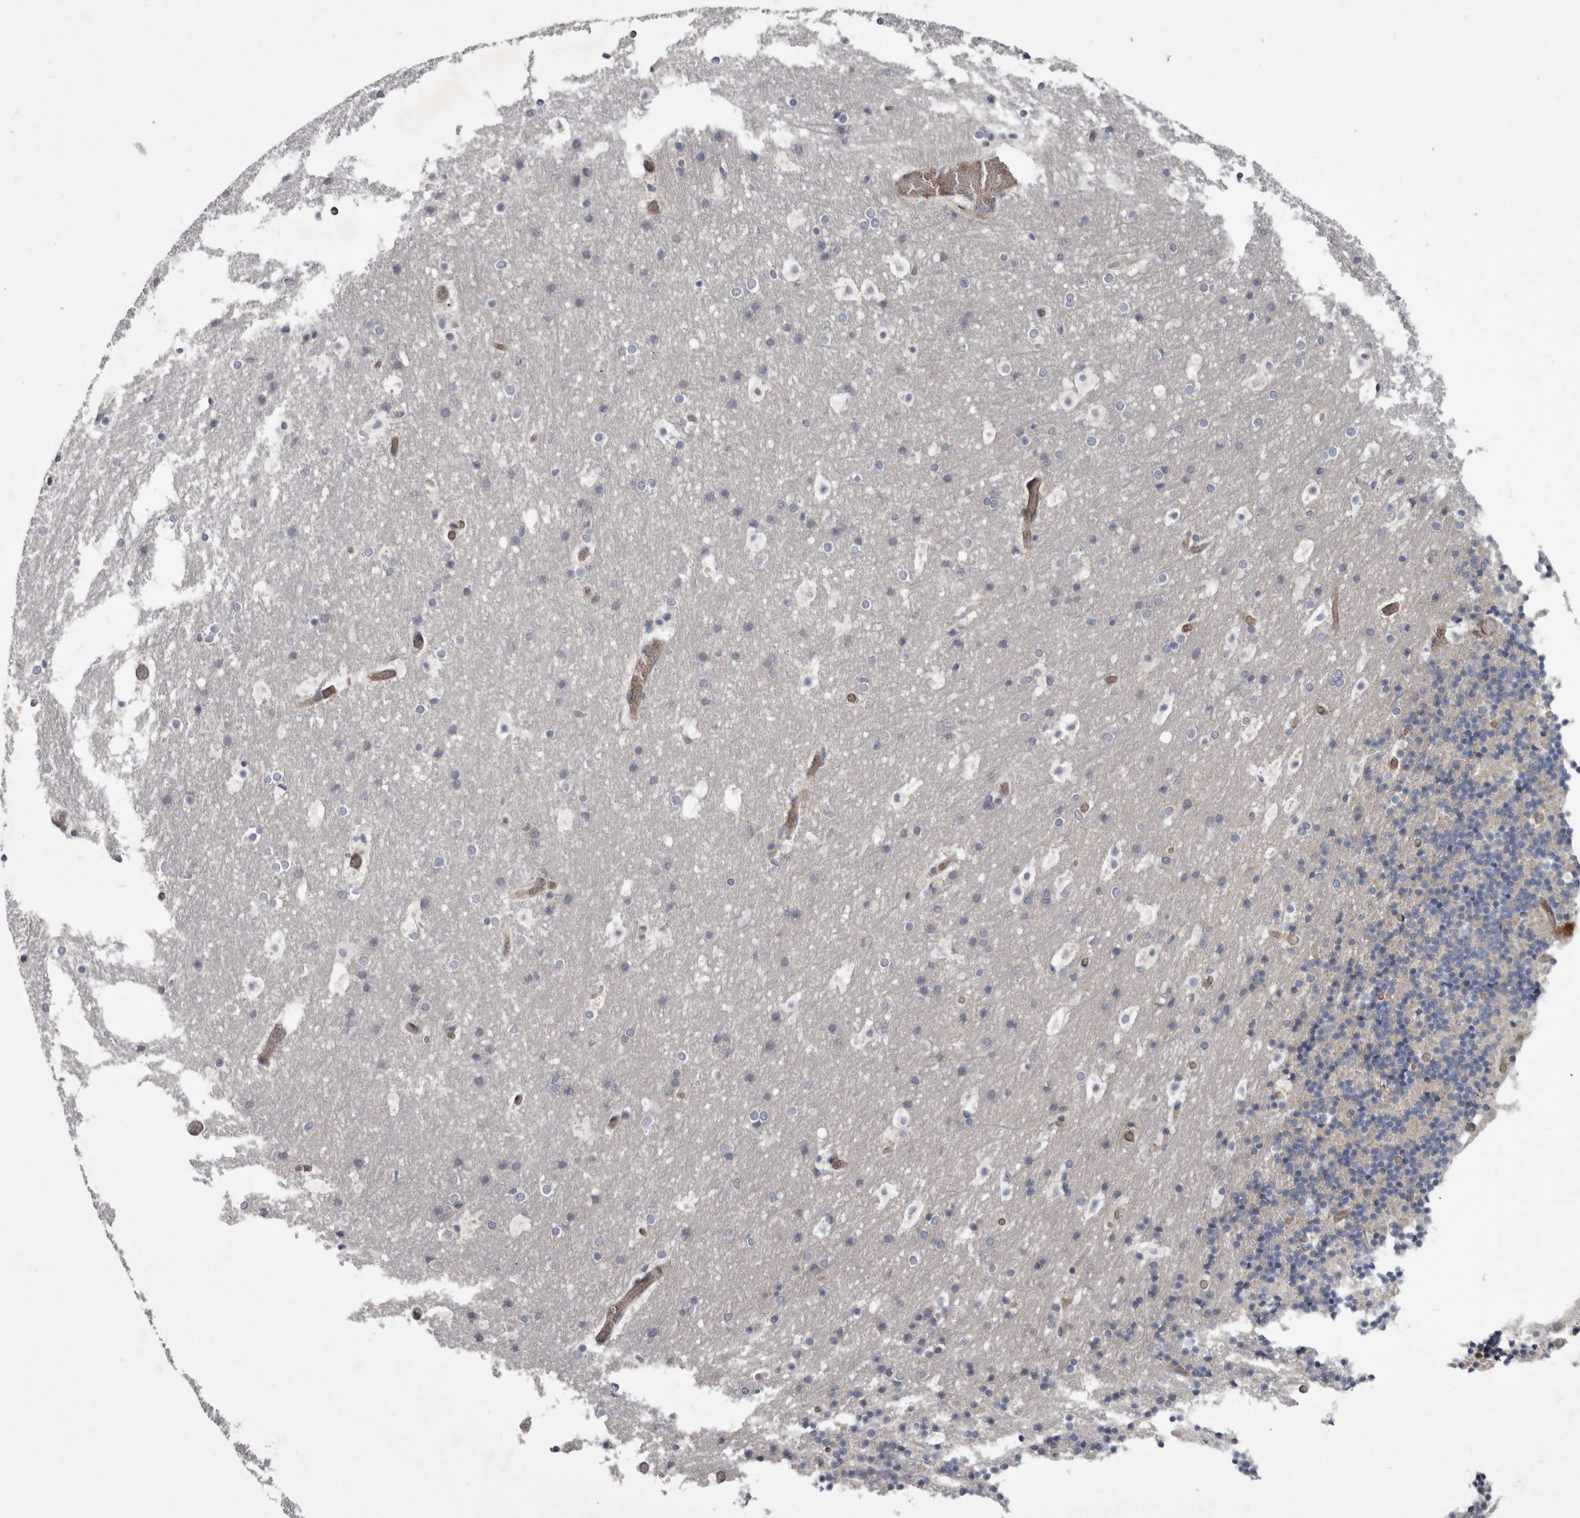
{"staining": {"intensity": "negative", "quantity": "none", "location": "none"}, "tissue": "cerebellum", "cell_type": "Cells in granular layer", "image_type": "normal", "snomed": [{"axis": "morphology", "description": "Normal tissue, NOS"}, {"axis": "topography", "description": "Cerebellum"}], "caption": "This is an immunohistochemistry image of normal cerebellum. There is no positivity in cells in granular layer.", "gene": "CDC42BPG", "patient": {"sex": "male", "age": 57}}